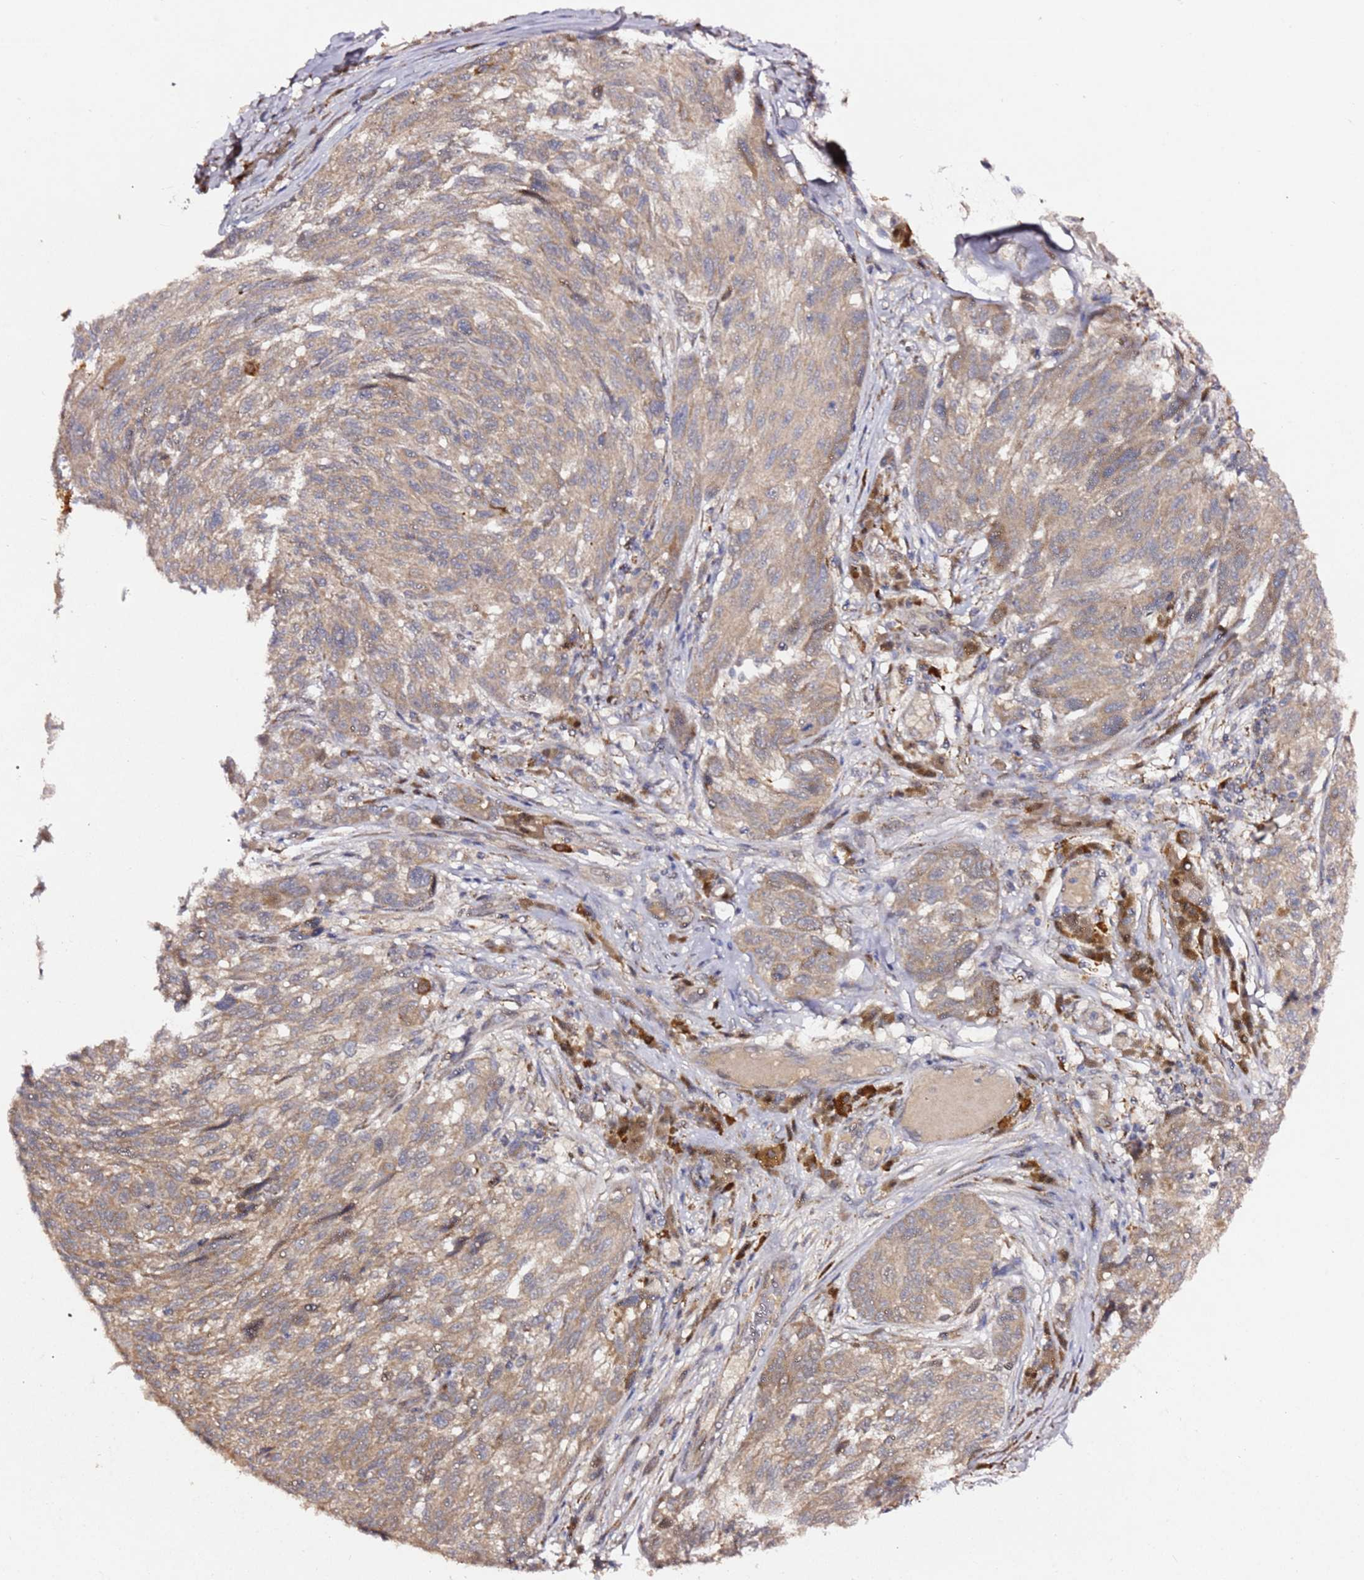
{"staining": {"intensity": "weak", "quantity": "25%-75%", "location": "cytoplasmic/membranous"}, "tissue": "melanoma", "cell_type": "Tumor cells", "image_type": "cancer", "snomed": [{"axis": "morphology", "description": "Malignant melanoma, NOS"}, {"axis": "topography", "description": "Skin"}], "caption": "Malignant melanoma tissue displays weak cytoplasmic/membranous positivity in approximately 25%-75% of tumor cells", "gene": "ALG11", "patient": {"sex": "male", "age": 53}}